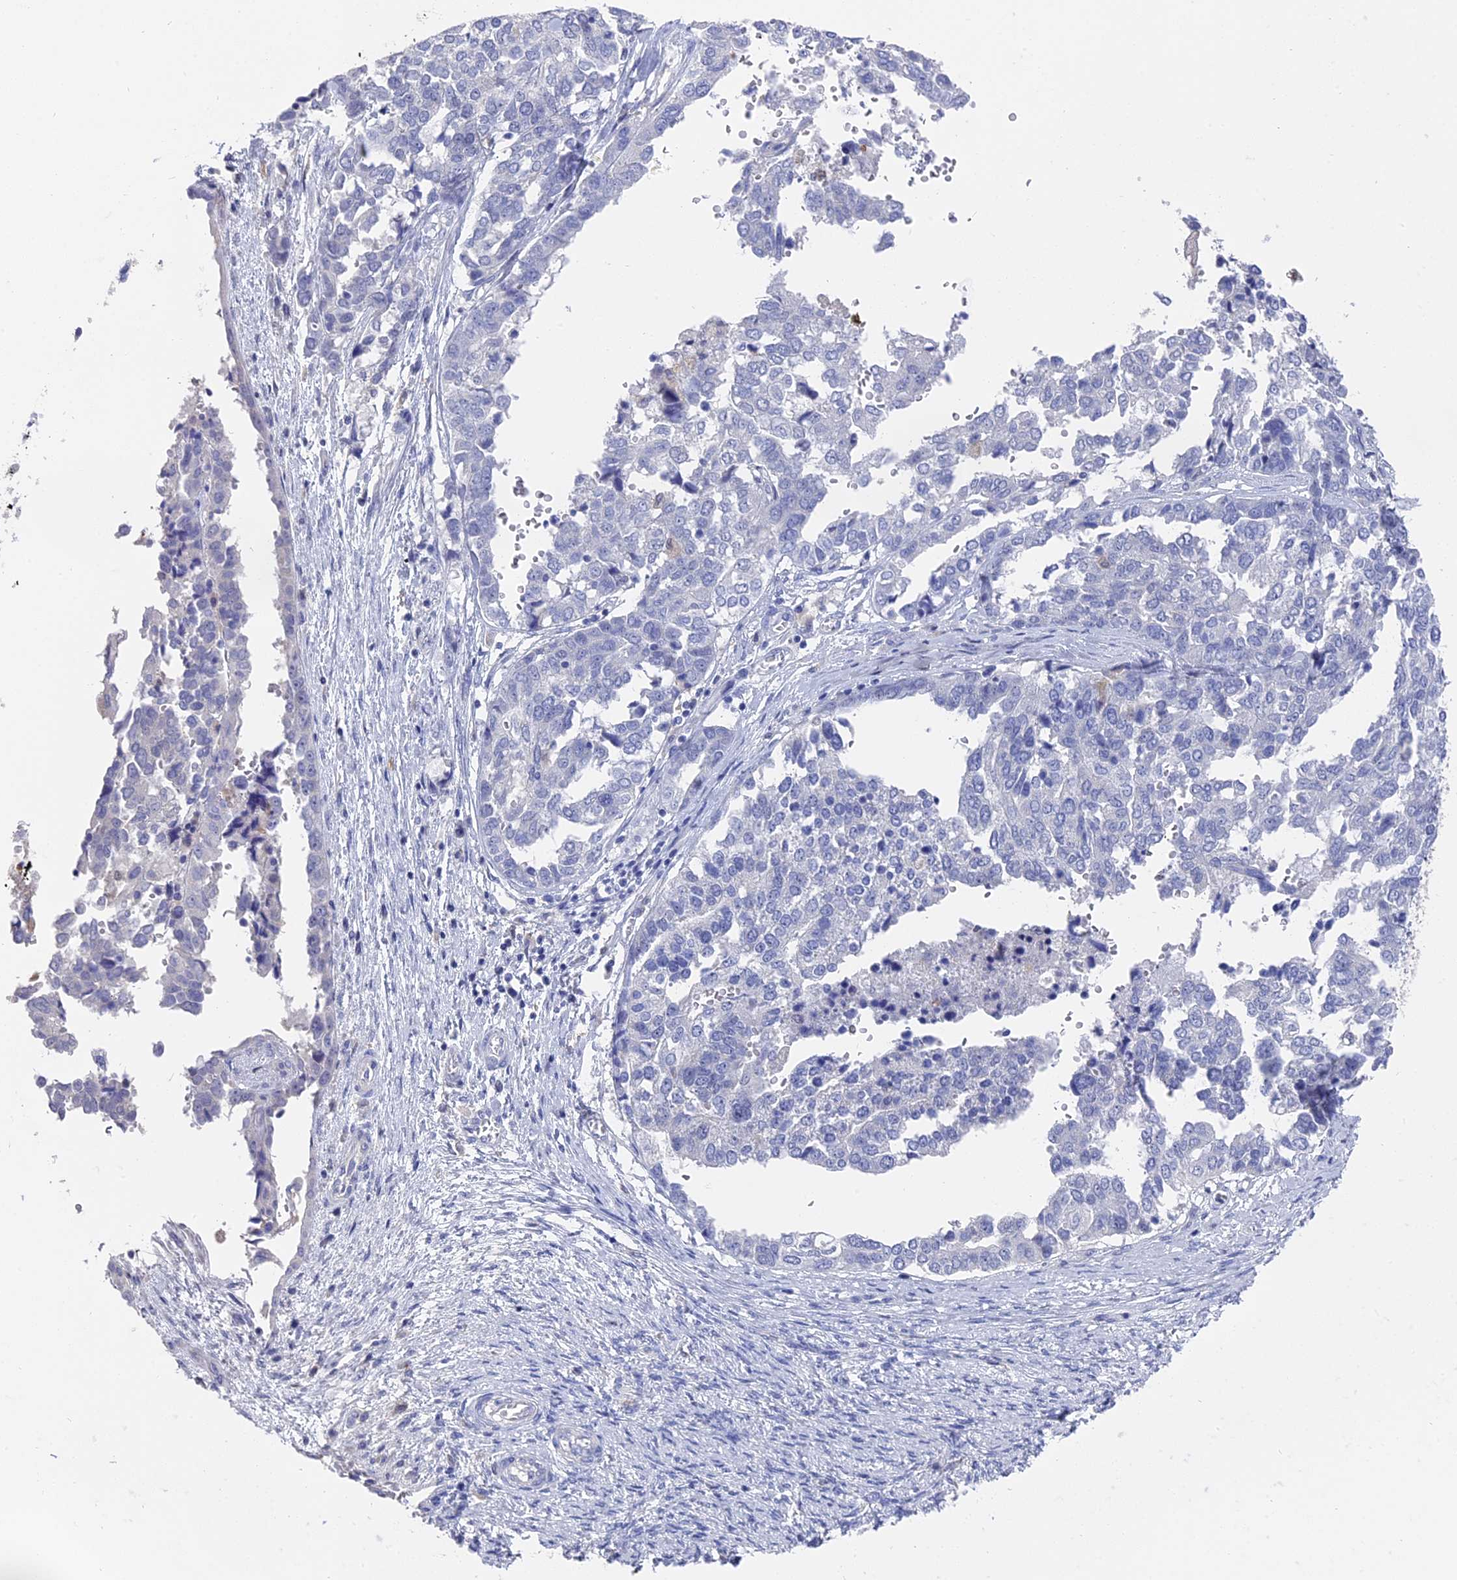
{"staining": {"intensity": "negative", "quantity": "none", "location": "none"}, "tissue": "ovarian cancer", "cell_type": "Tumor cells", "image_type": "cancer", "snomed": [{"axis": "morphology", "description": "Cystadenocarcinoma, serous, NOS"}, {"axis": "topography", "description": "Ovary"}], "caption": "The photomicrograph shows no staining of tumor cells in ovarian serous cystadenocarcinoma.", "gene": "NCF4", "patient": {"sex": "female", "age": 44}}